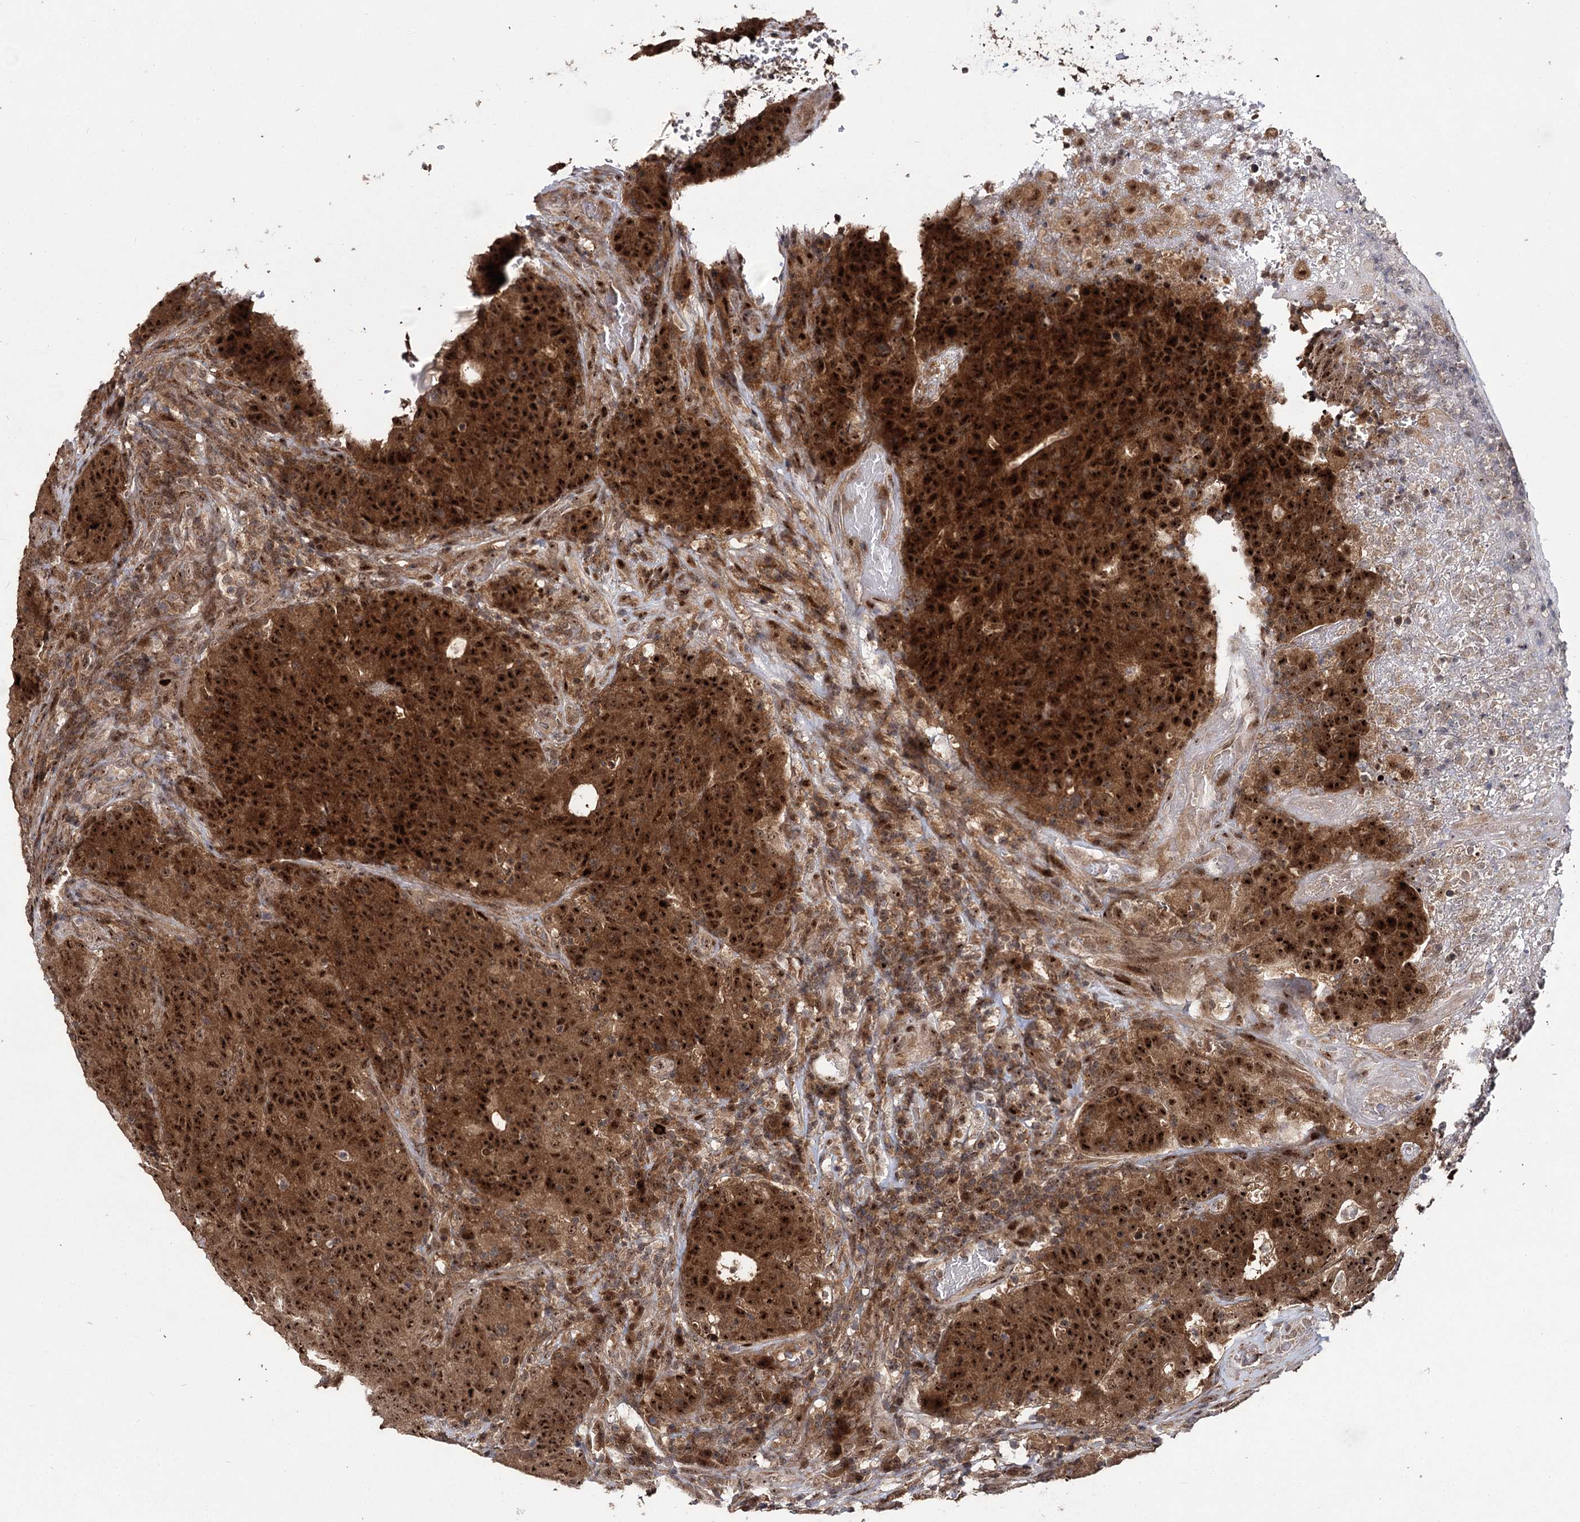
{"staining": {"intensity": "strong", "quantity": ">75%", "location": "cytoplasmic/membranous,nuclear"}, "tissue": "colorectal cancer", "cell_type": "Tumor cells", "image_type": "cancer", "snomed": [{"axis": "morphology", "description": "Adenocarcinoma, NOS"}, {"axis": "topography", "description": "Colon"}], "caption": "Strong cytoplasmic/membranous and nuclear staining is present in approximately >75% of tumor cells in colorectal adenocarcinoma.", "gene": "MKNK2", "patient": {"sex": "female", "age": 75}}